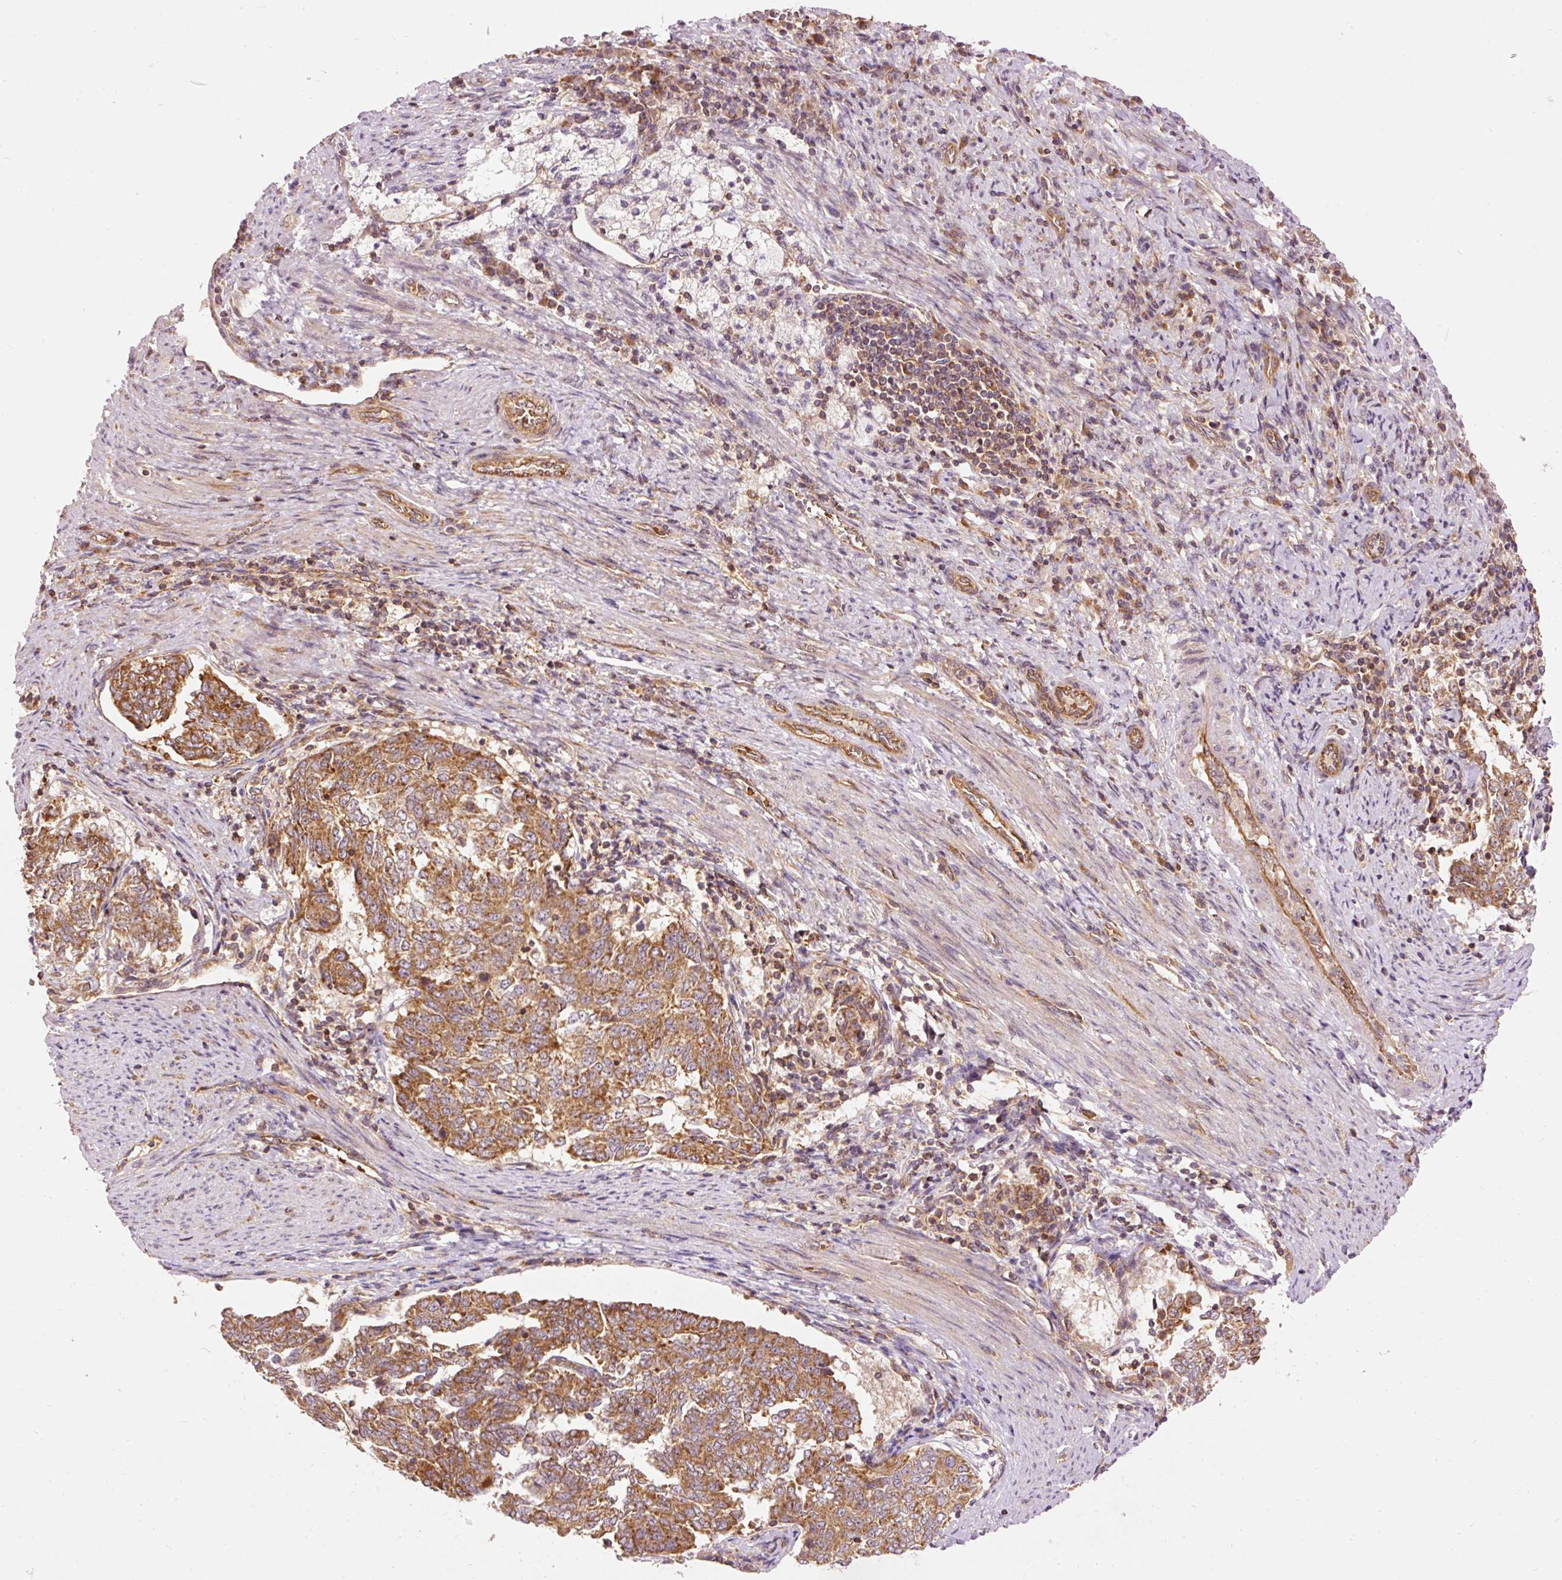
{"staining": {"intensity": "moderate", "quantity": ">75%", "location": "cytoplasmic/membranous"}, "tissue": "endometrial cancer", "cell_type": "Tumor cells", "image_type": "cancer", "snomed": [{"axis": "morphology", "description": "Adenocarcinoma, NOS"}, {"axis": "topography", "description": "Endometrium"}], "caption": "This is a histology image of immunohistochemistry staining of endometrial cancer, which shows moderate positivity in the cytoplasmic/membranous of tumor cells.", "gene": "ADCY4", "patient": {"sex": "female", "age": 80}}